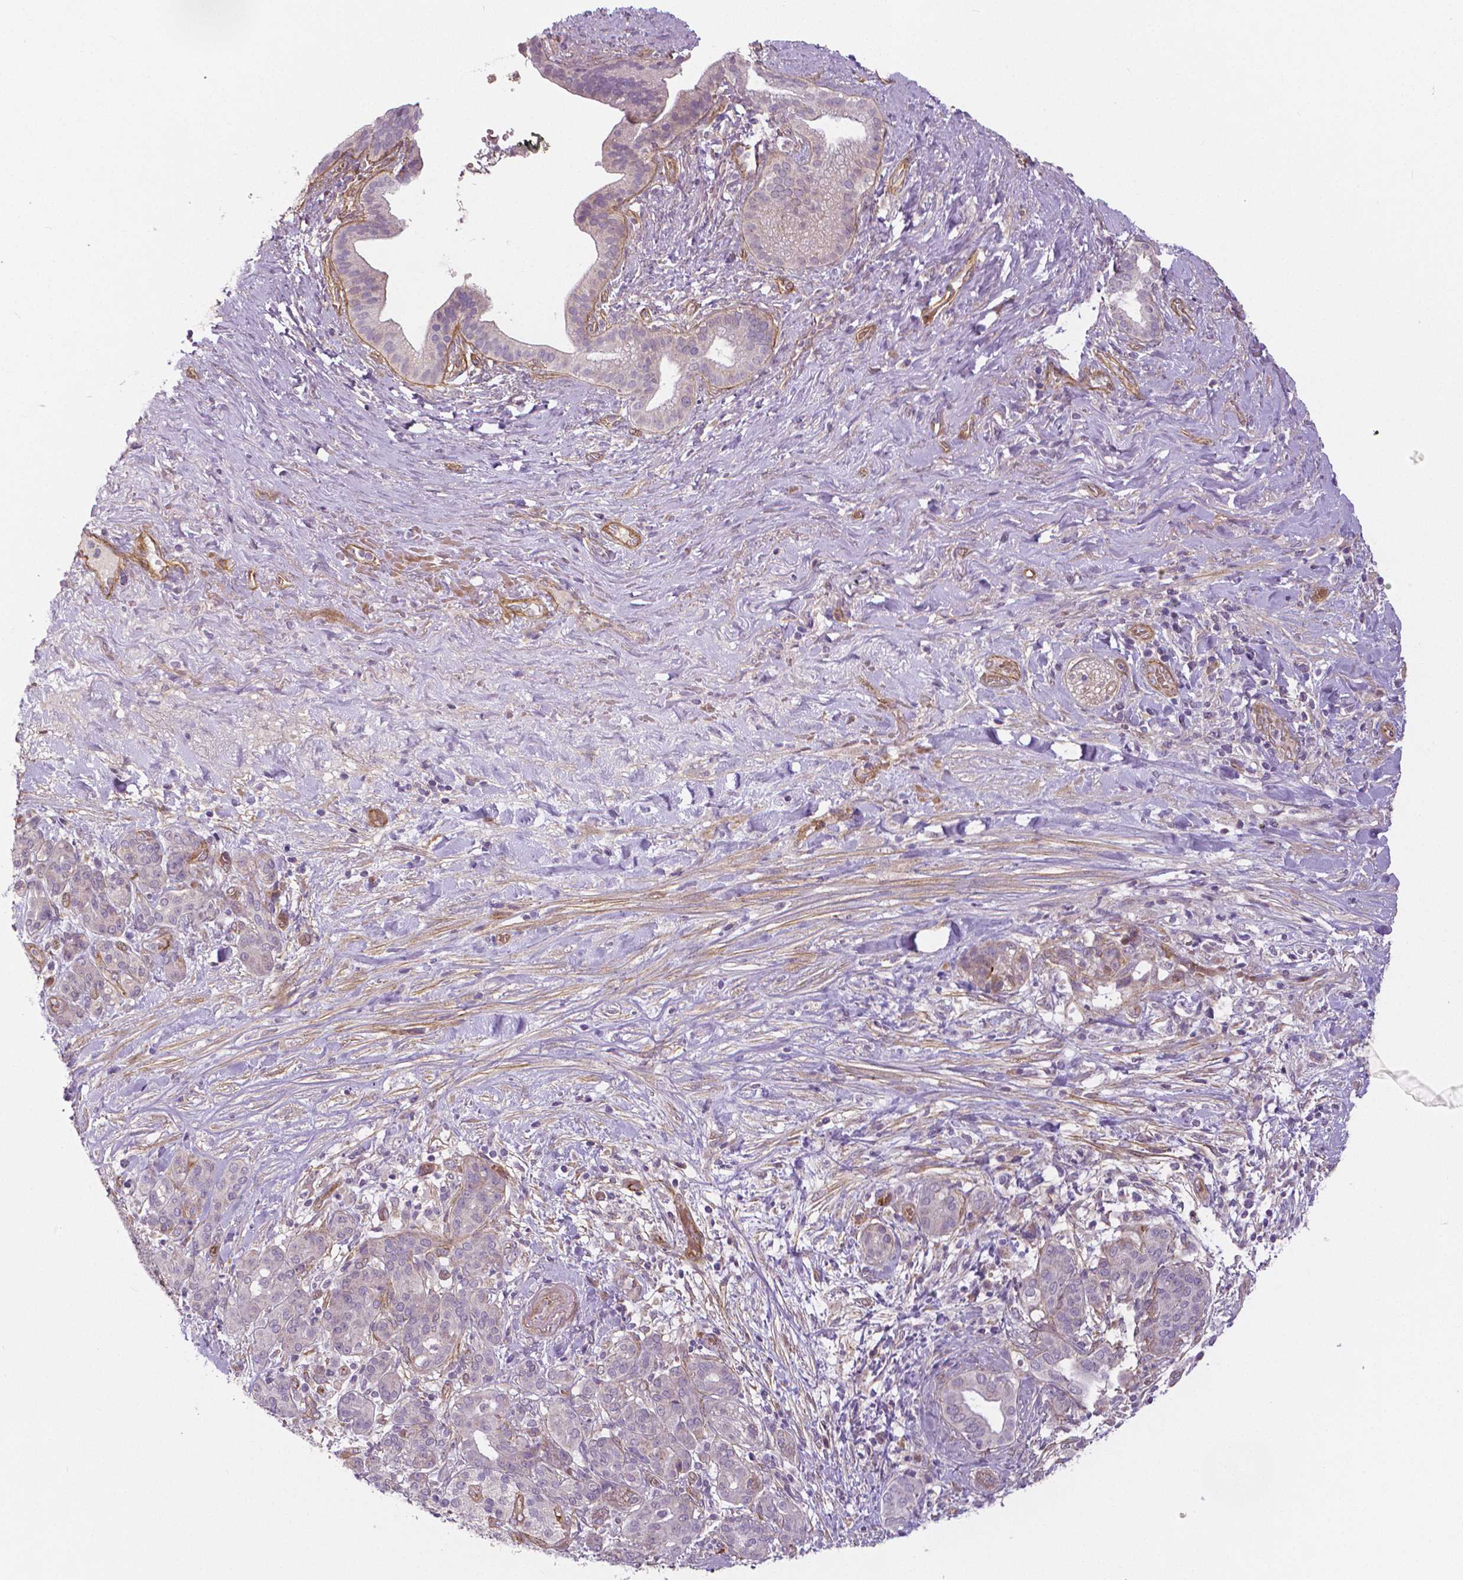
{"staining": {"intensity": "weak", "quantity": "<25%", "location": "cytoplasmic/membranous"}, "tissue": "pancreatic cancer", "cell_type": "Tumor cells", "image_type": "cancer", "snomed": [{"axis": "morphology", "description": "Adenocarcinoma, NOS"}, {"axis": "topography", "description": "Pancreas"}], "caption": "Pancreatic cancer (adenocarcinoma) was stained to show a protein in brown. There is no significant expression in tumor cells. (Brightfield microscopy of DAB (3,3'-diaminobenzidine) immunohistochemistry at high magnification).", "gene": "FLT1", "patient": {"sex": "male", "age": 44}}